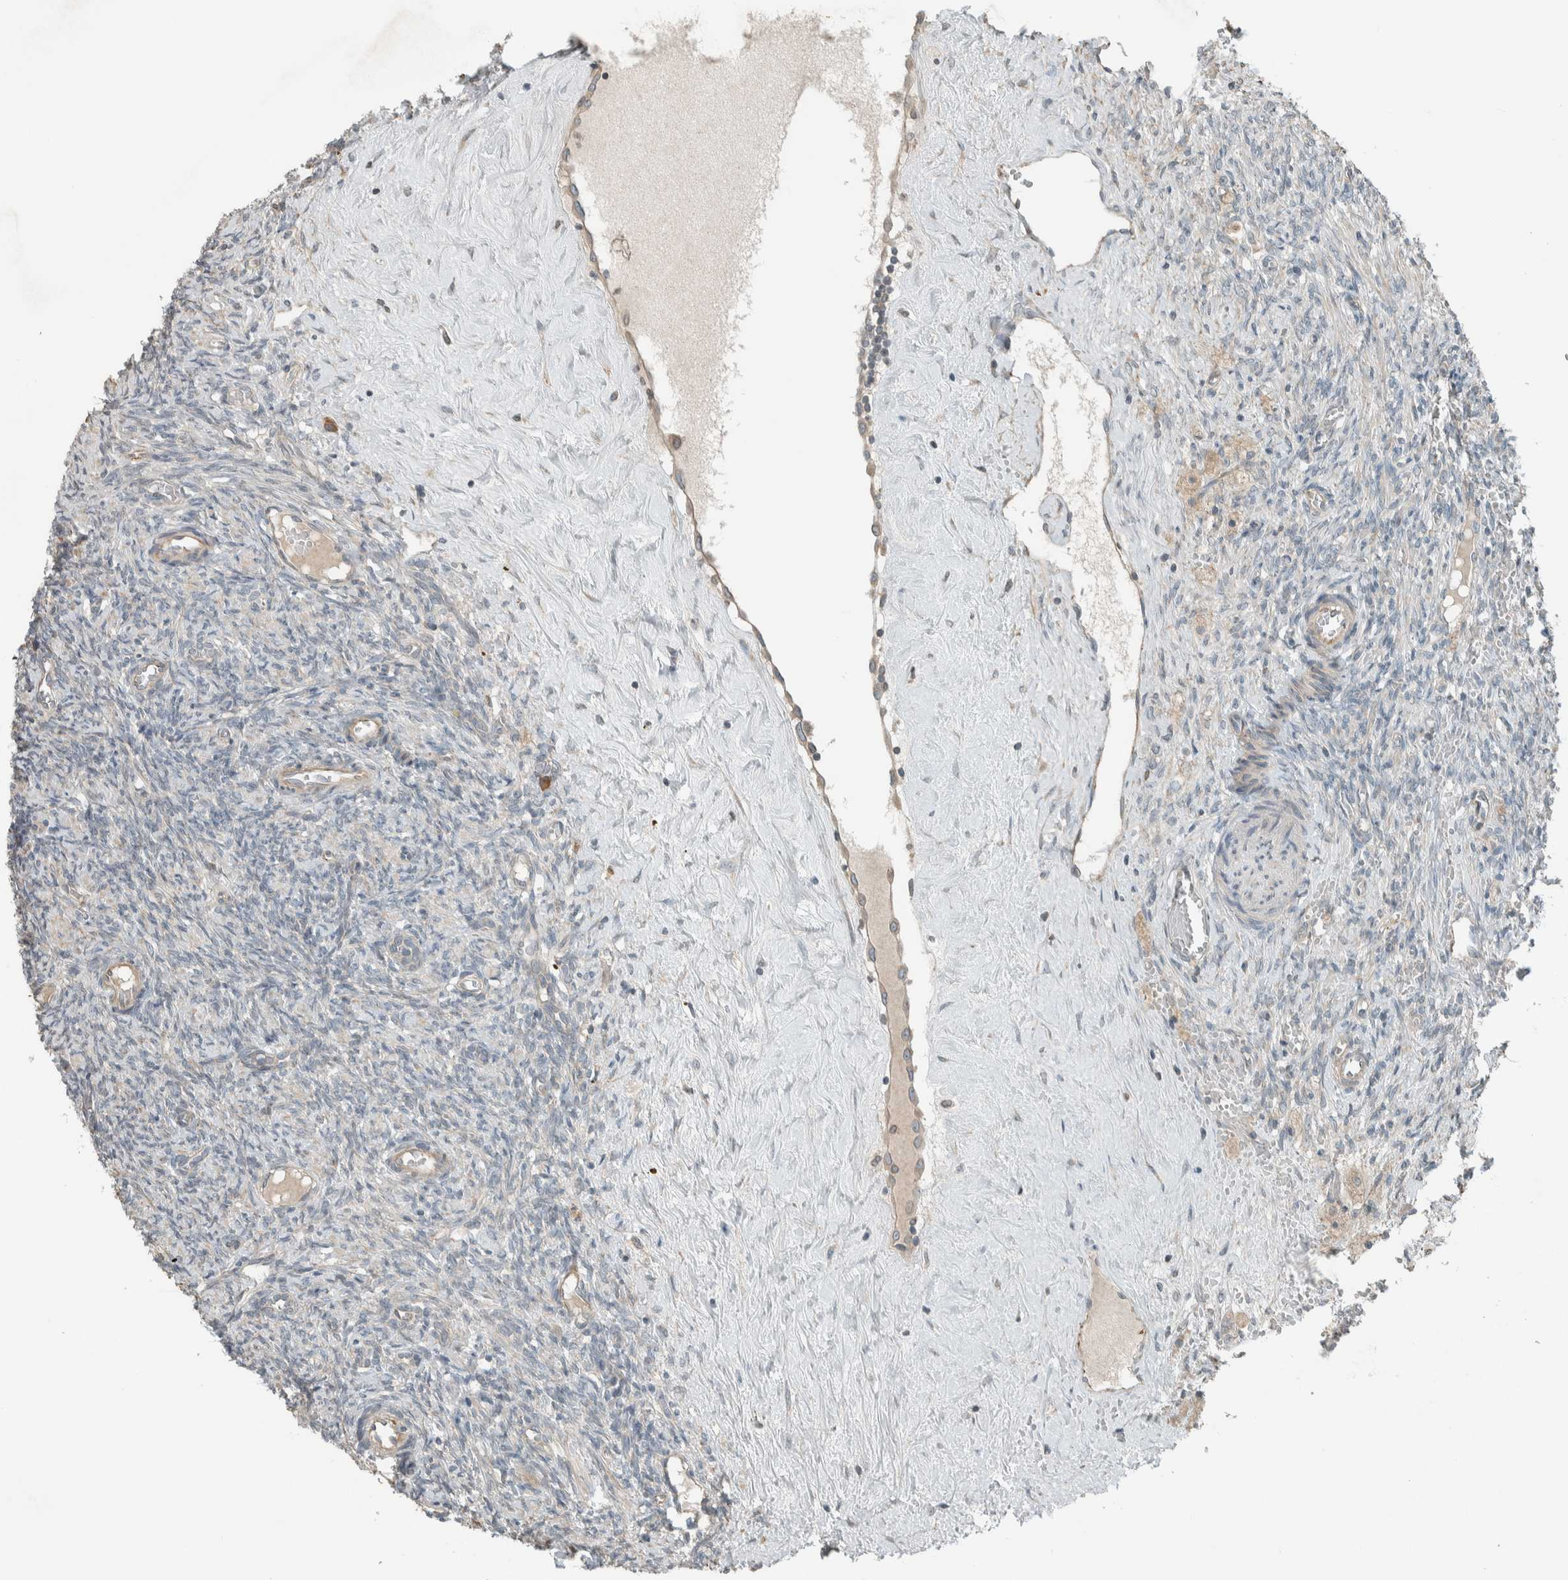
{"staining": {"intensity": "weak", "quantity": "25%-75%", "location": "cytoplasmic/membranous"}, "tissue": "ovary", "cell_type": "Ovarian stroma cells", "image_type": "normal", "snomed": [{"axis": "morphology", "description": "Normal tissue, NOS"}, {"axis": "topography", "description": "Ovary"}], "caption": "There is low levels of weak cytoplasmic/membranous positivity in ovarian stroma cells of unremarkable ovary, as demonstrated by immunohistochemical staining (brown color).", "gene": "SEL1L", "patient": {"sex": "female", "age": 41}}